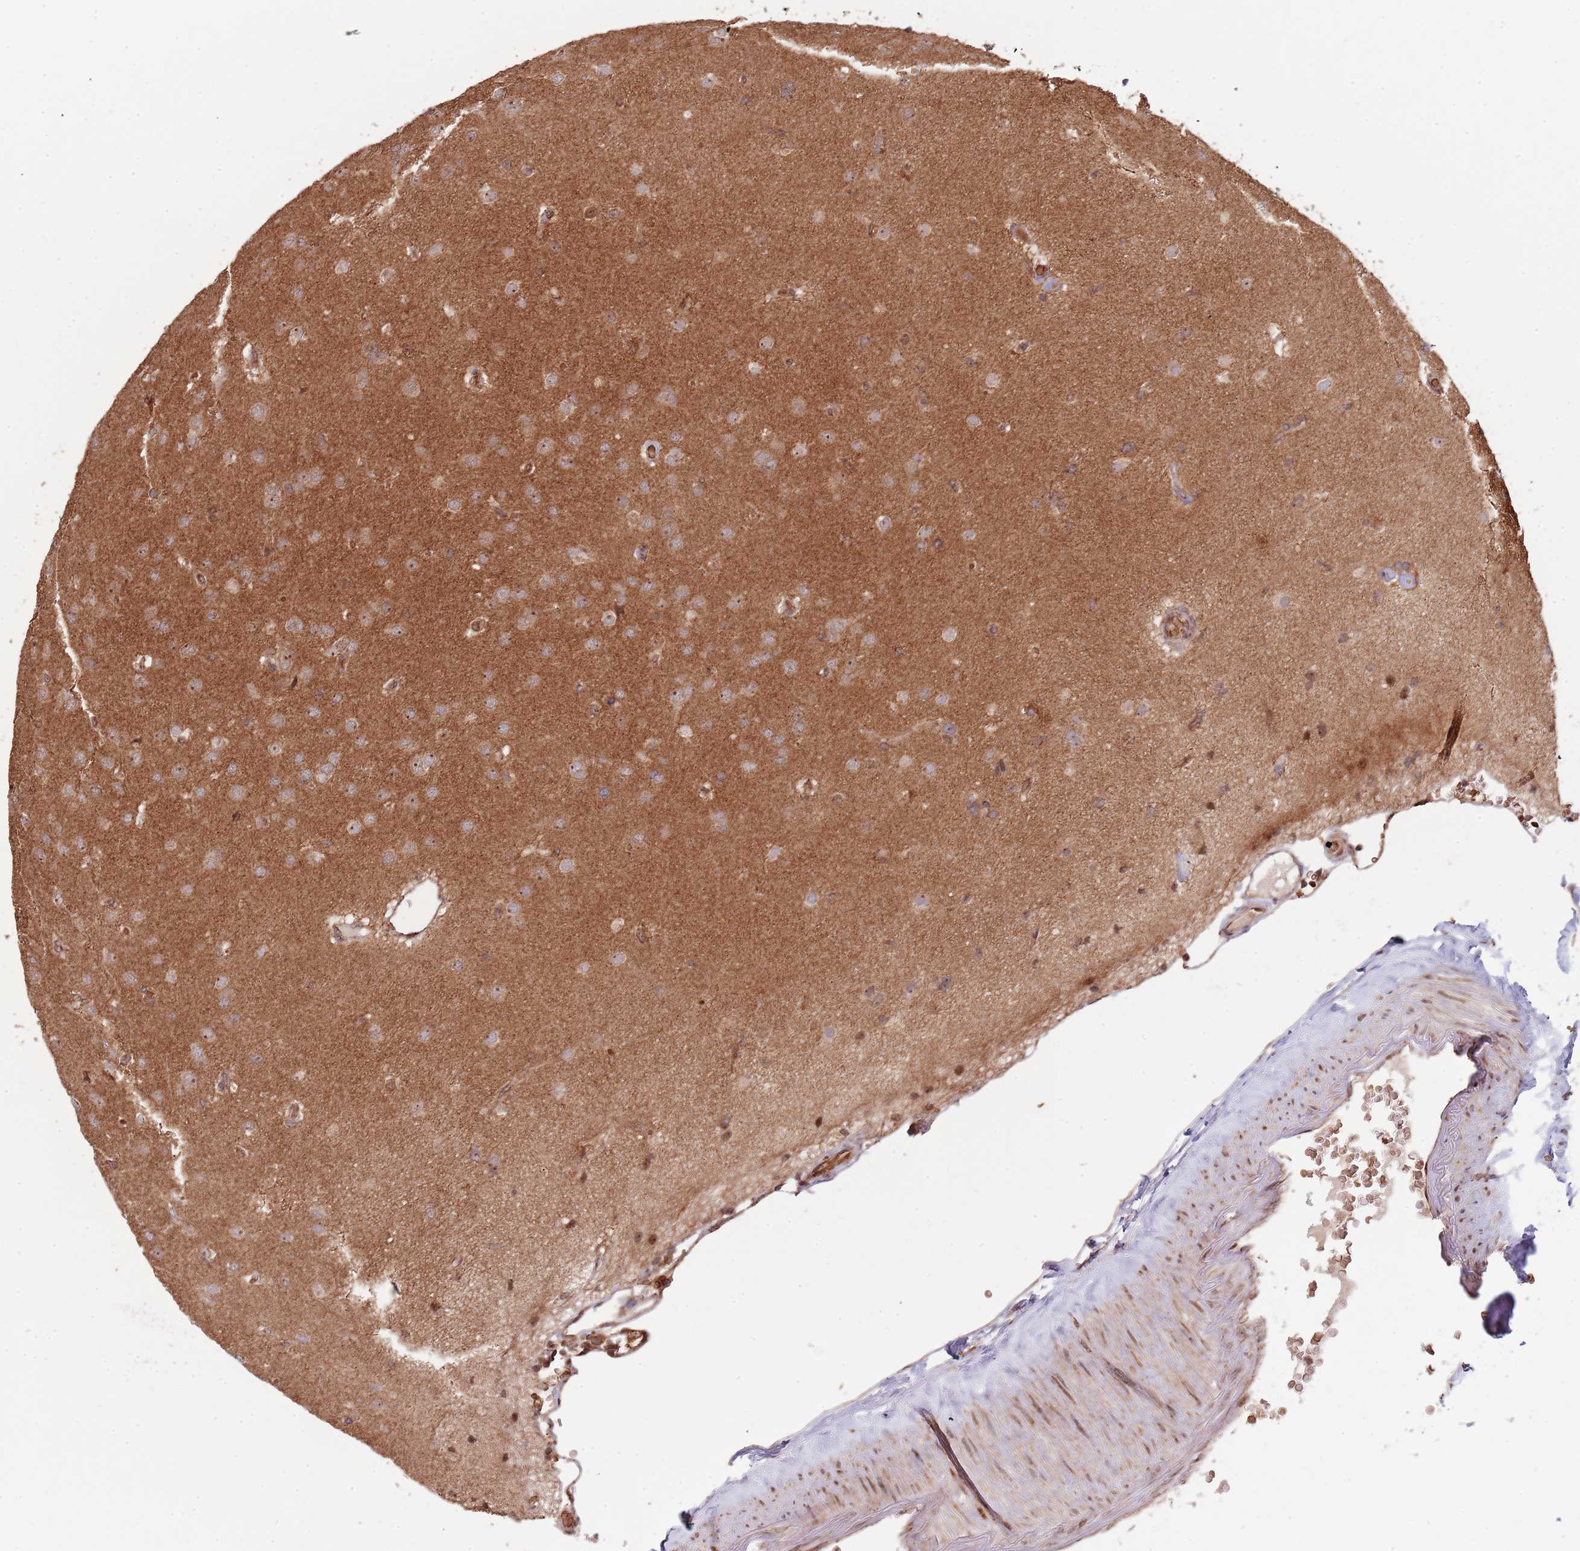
{"staining": {"intensity": "moderate", "quantity": "<25%", "location": "nuclear"}, "tissue": "glioma", "cell_type": "Tumor cells", "image_type": "cancer", "snomed": [{"axis": "morphology", "description": "Glioma, malignant, High grade"}, {"axis": "topography", "description": "Brain"}], "caption": "A low amount of moderate nuclear staining is appreciated in about <25% of tumor cells in malignant glioma (high-grade) tissue.", "gene": "DCHS1", "patient": {"sex": "male", "age": 77}}